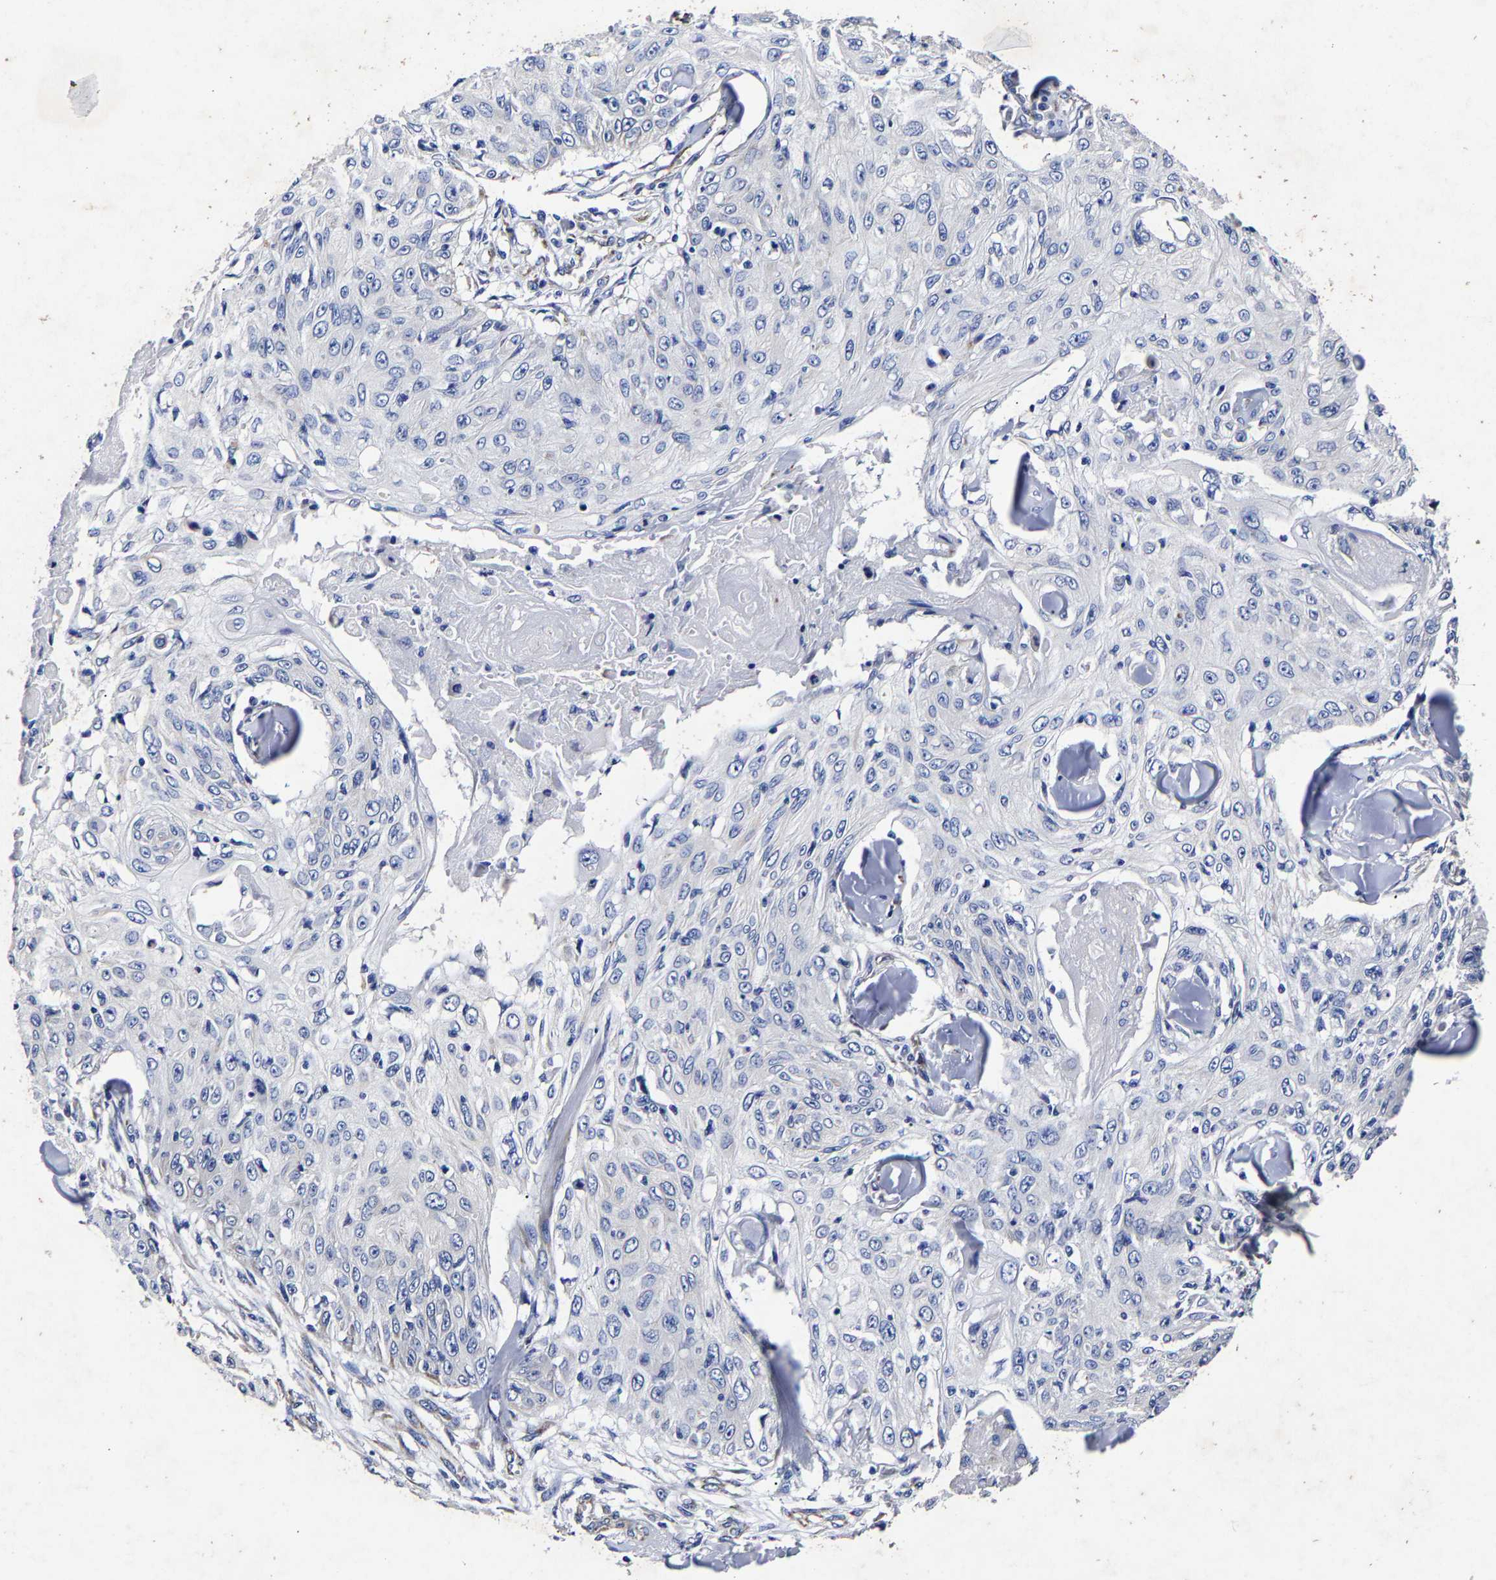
{"staining": {"intensity": "negative", "quantity": "none", "location": "none"}, "tissue": "skin cancer", "cell_type": "Tumor cells", "image_type": "cancer", "snomed": [{"axis": "morphology", "description": "Squamous cell carcinoma, NOS"}, {"axis": "topography", "description": "Skin"}], "caption": "A high-resolution micrograph shows immunohistochemistry (IHC) staining of skin cancer (squamous cell carcinoma), which shows no significant positivity in tumor cells. (Brightfield microscopy of DAB immunohistochemistry at high magnification).", "gene": "AASS", "patient": {"sex": "male", "age": 86}}